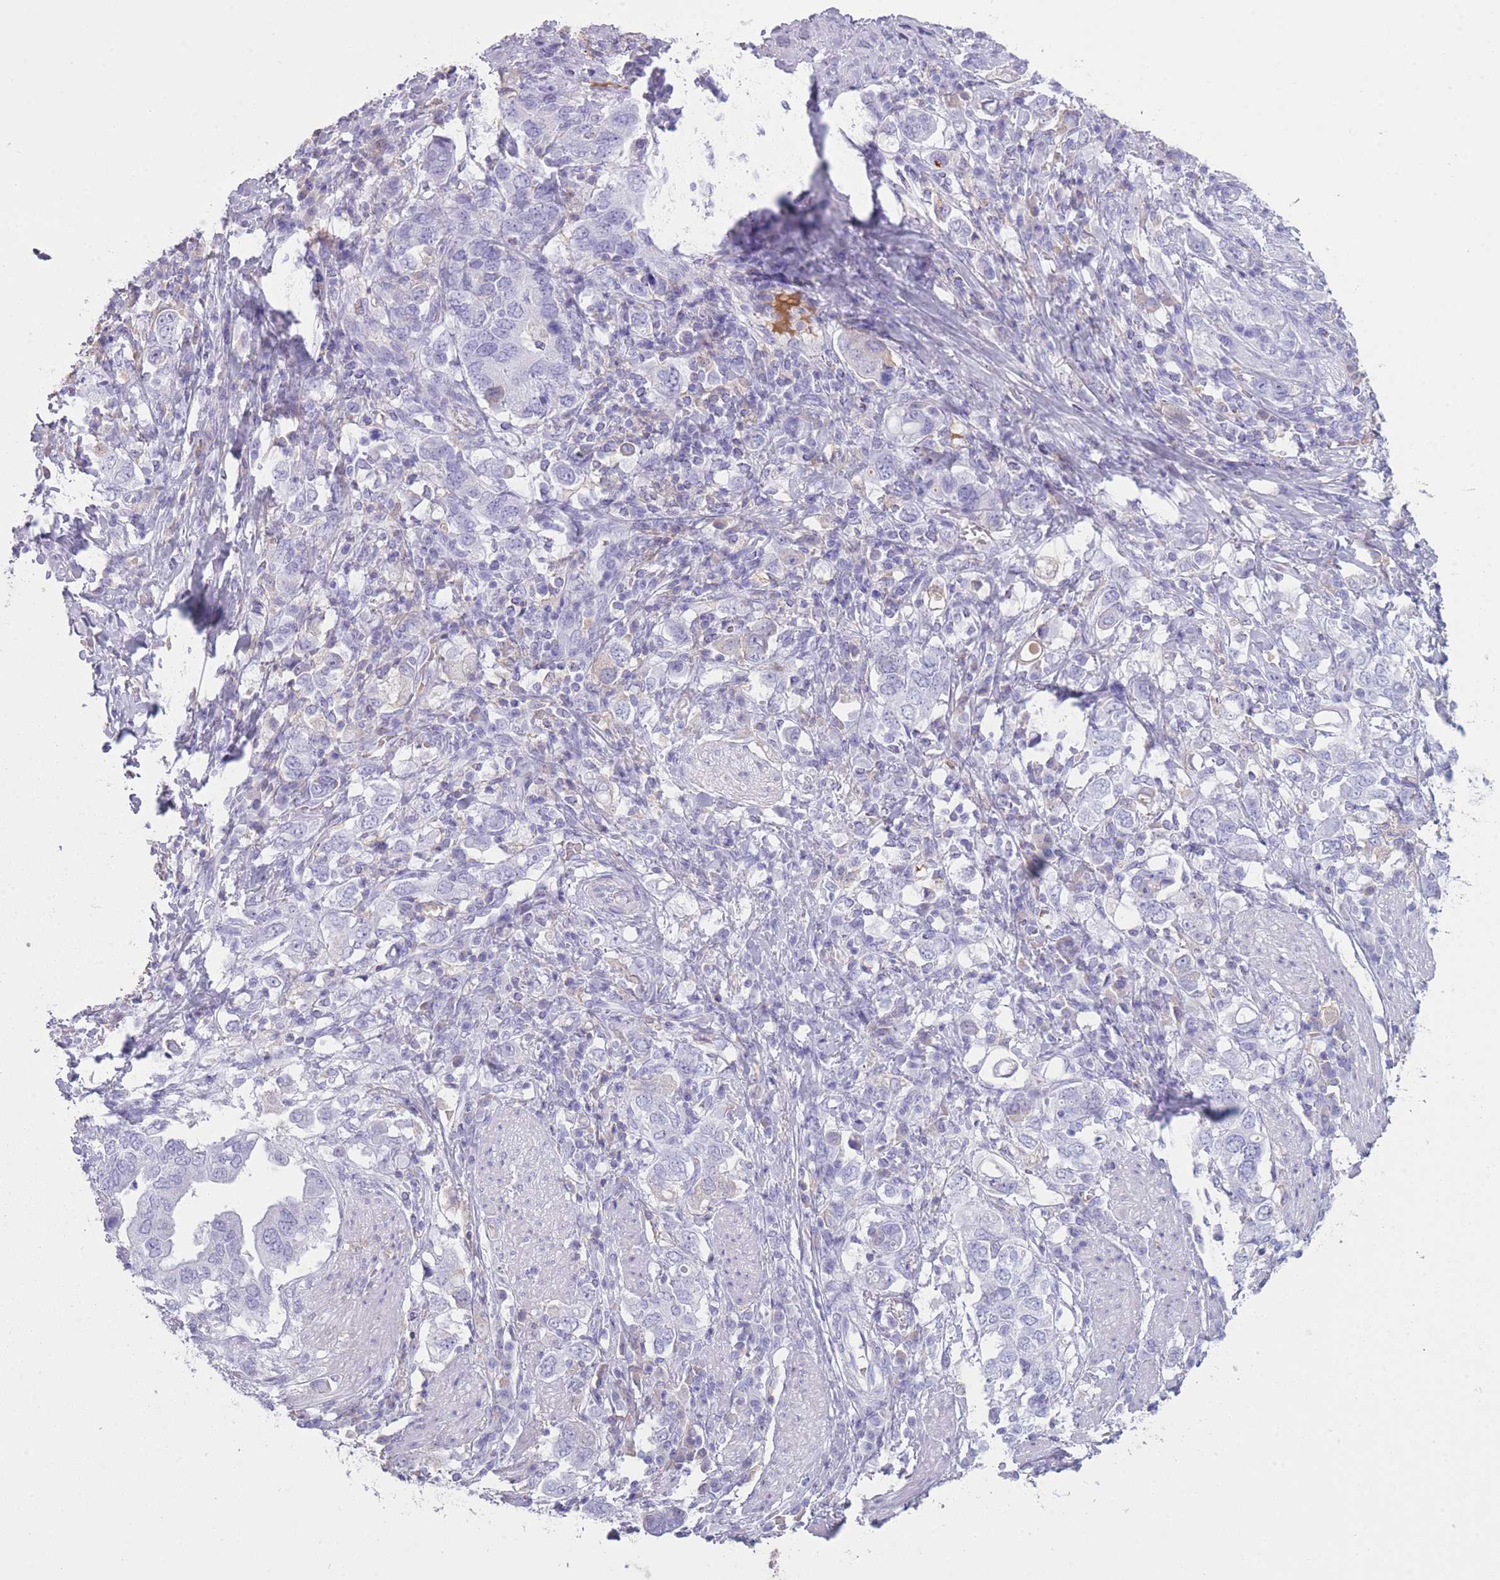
{"staining": {"intensity": "negative", "quantity": "none", "location": "none"}, "tissue": "stomach cancer", "cell_type": "Tumor cells", "image_type": "cancer", "snomed": [{"axis": "morphology", "description": "Adenocarcinoma, NOS"}, {"axis": "topography", "description": "Stomach, upper"}, {"axis": "topography", "description": "Stomach"}], "caption": "Adenocarcinoma (stomach) stained for a protein using IHC reveals no staining tumor cells.", "gene": "AP3S2", "patient": {"sex": "male", "age": 62}}